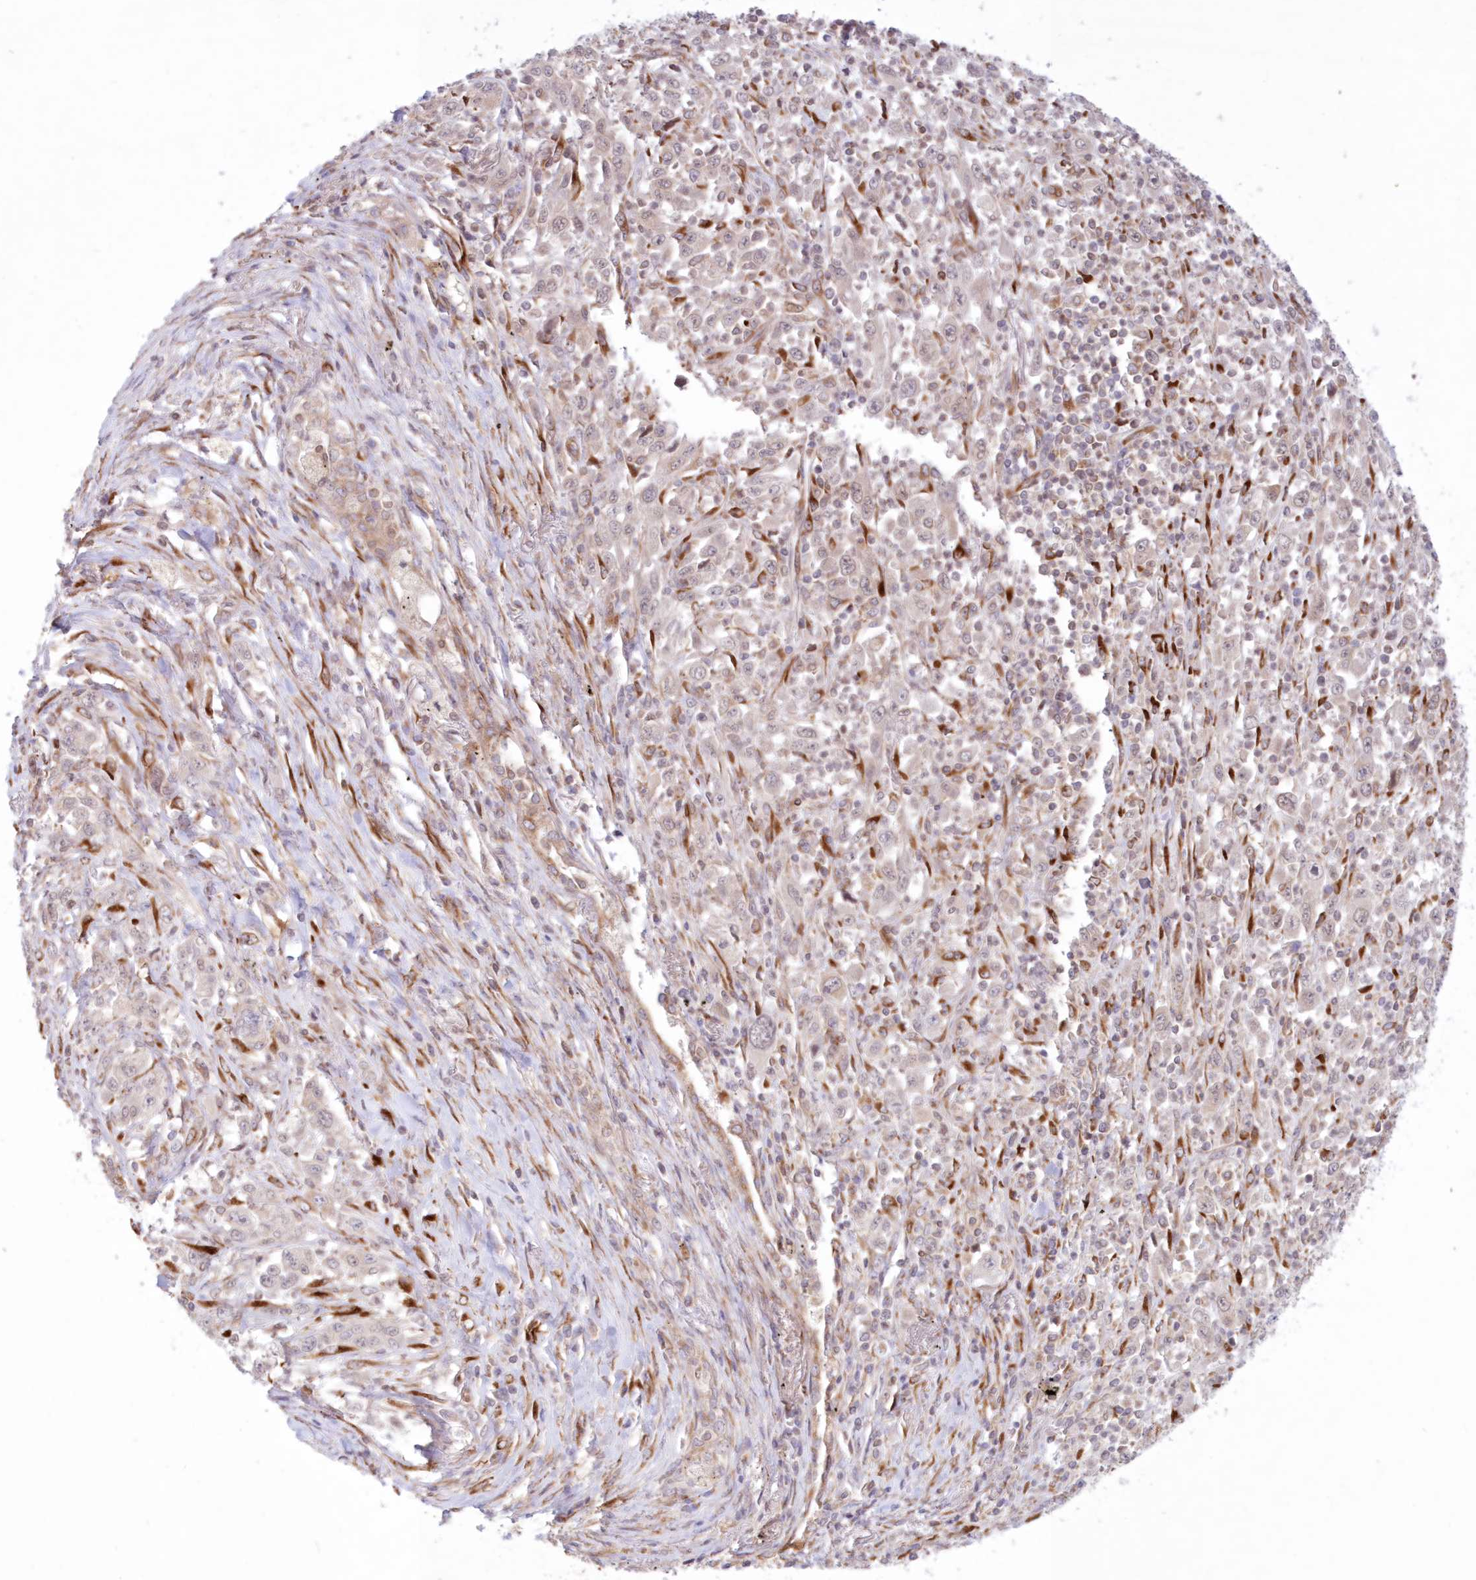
{"staining": {"intensity": "weak", "quantity": "<25%", "location": "cytoplasmic/membranous,nuclear"}, "tissue": "melanoma", "cell_type": "Tumor cells", "image_type": "cancer", "snomed": [{"axis": "morphology", "description": "Malignant melanoma, Metastatic site"}, {"axis": "topography", "description": "Skin"}], "caption": "Immunohistochemistry (IHC) of human malignant melanoma (metastatic site) exhibits no positivity in tumor cells.", "gene": "PCYOX1L", "patient": {"sex": "female", "age": 56}}